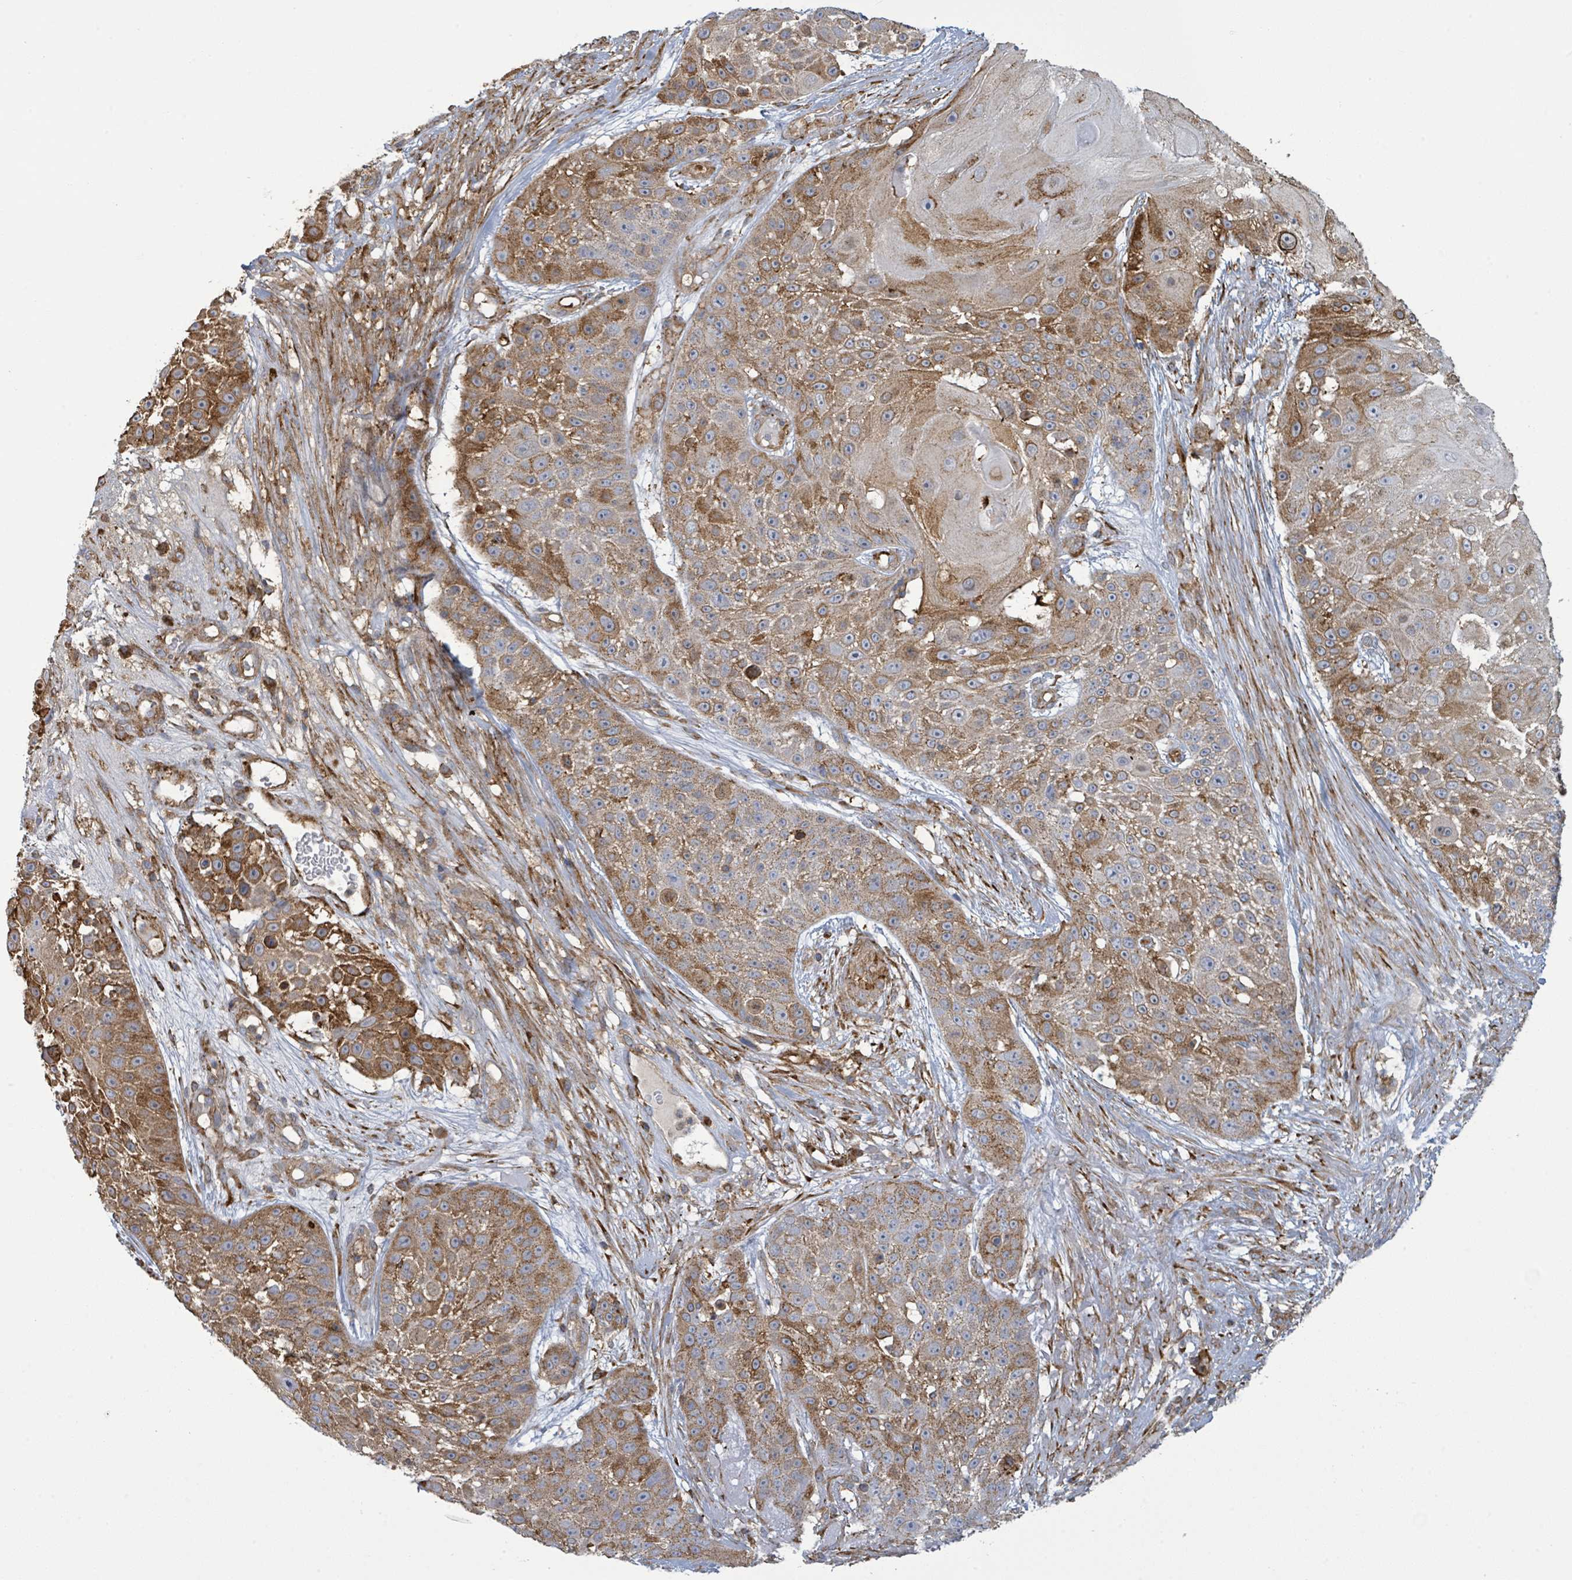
{"staining": {"intensity": "moderate", "quantity": "25%-75%", "location": "cytoplasmic/membranous"}, "tissue": "skin cancer", "cell_type": "Tumor cells", "image_type": "cancer", "snomed": [{"axis": "morphology", "description": "Squamous cell carcinoma, NOS"}, {"axis": "topography", "description": "Skin"}], "caption": "The histopathology image shows a brown stain indicating the presence of a protein in the cytoplasmic/membranous of tumor cells in skin cancer (squamous cell carcinoma).", "gene": "EGFL7", "patient": {"sex": "female", "age": 86}}